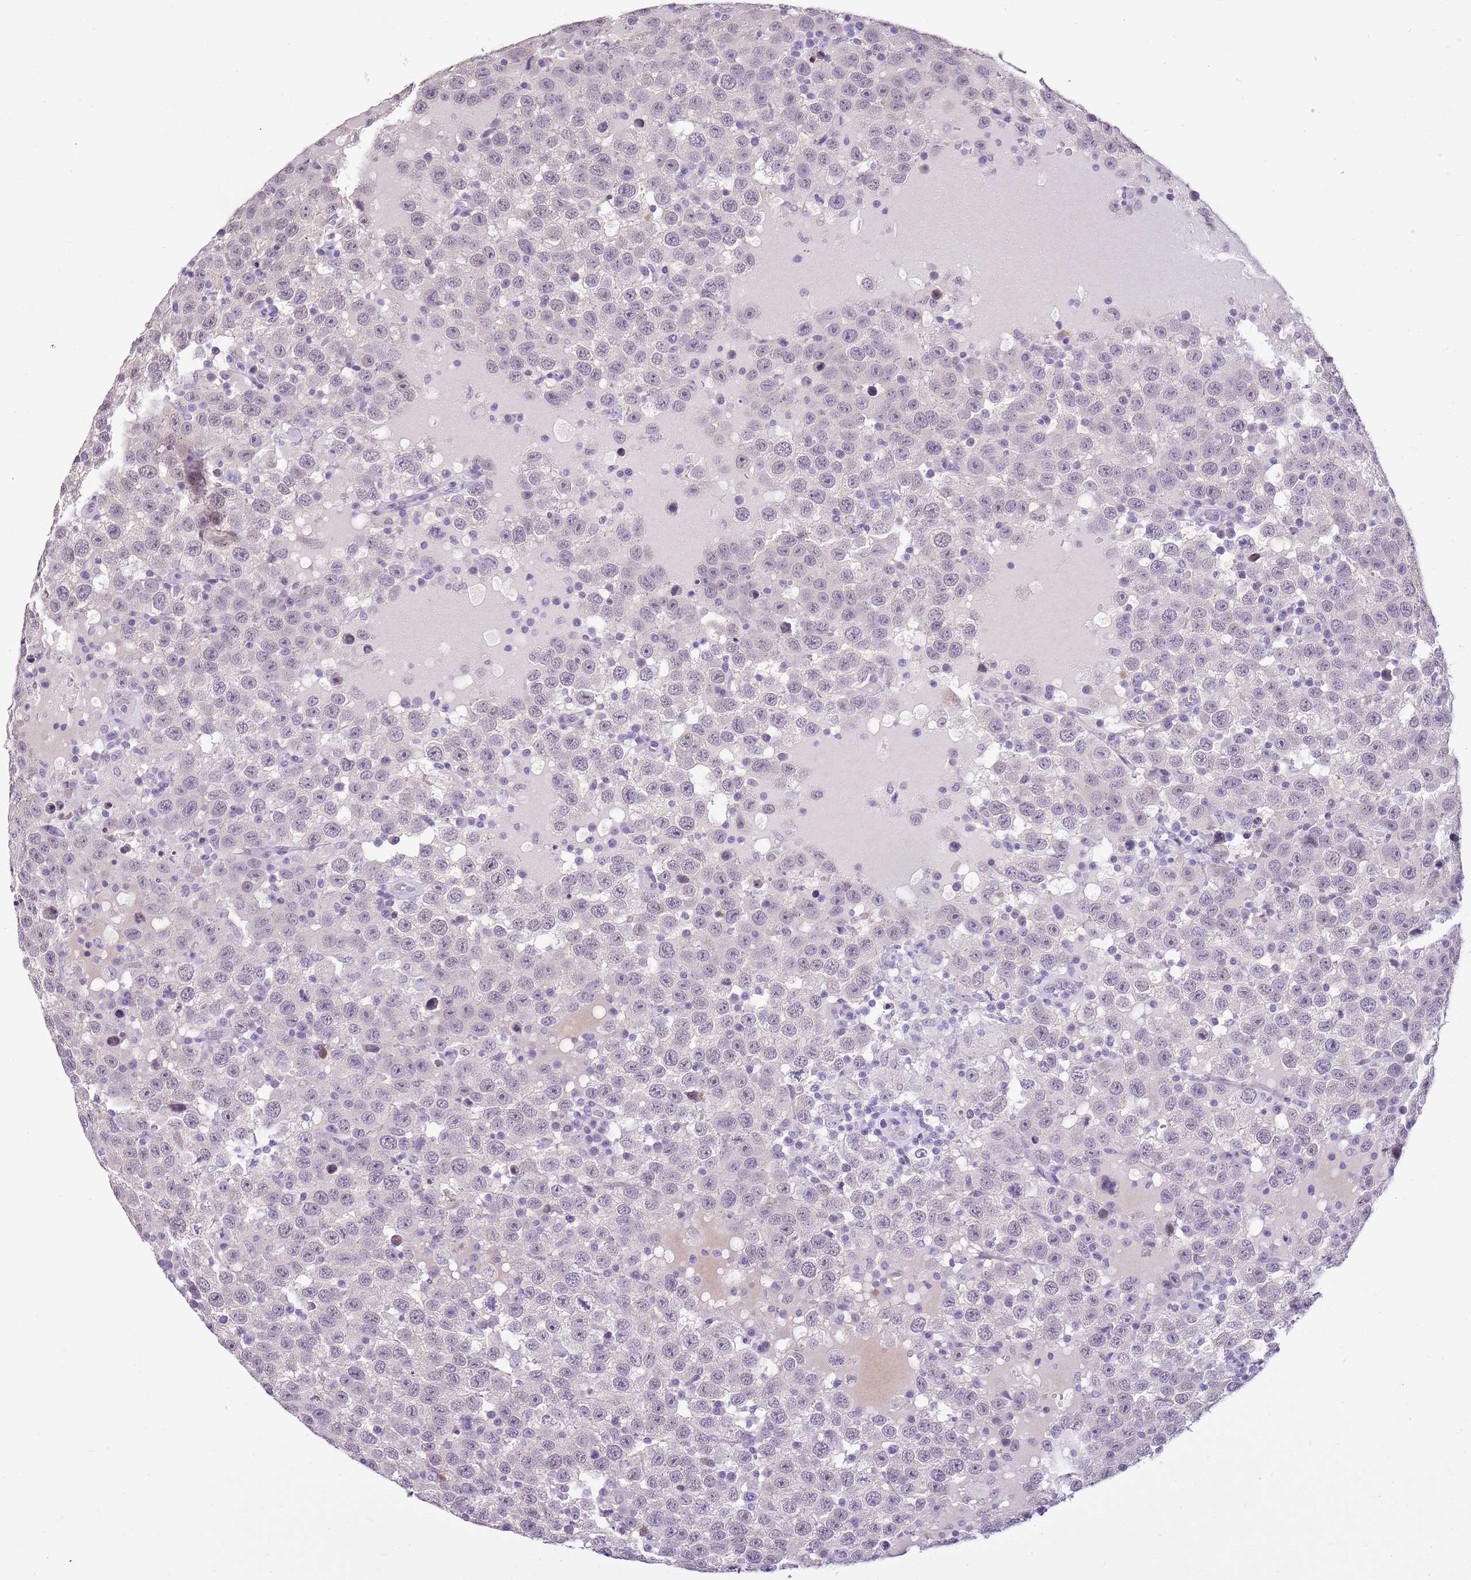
{"staining": {"intensity": "negative", "quantity": "none", "location": "none"}, "tissue": "testis cancer", "cell_type": "Tumor cells", "image_type": "cancer", "snomed": [{"axis": "morphology", "description": "Seminoma, NOS"}, {"axis": "topography", "description": "Testis"}], "caption": "A histopathology image of seminoma (testis) stained for a protein shows no brown staining in tumor cells.", "gene": "XPO7", "patient": {"sex": "male", "age": 41}}